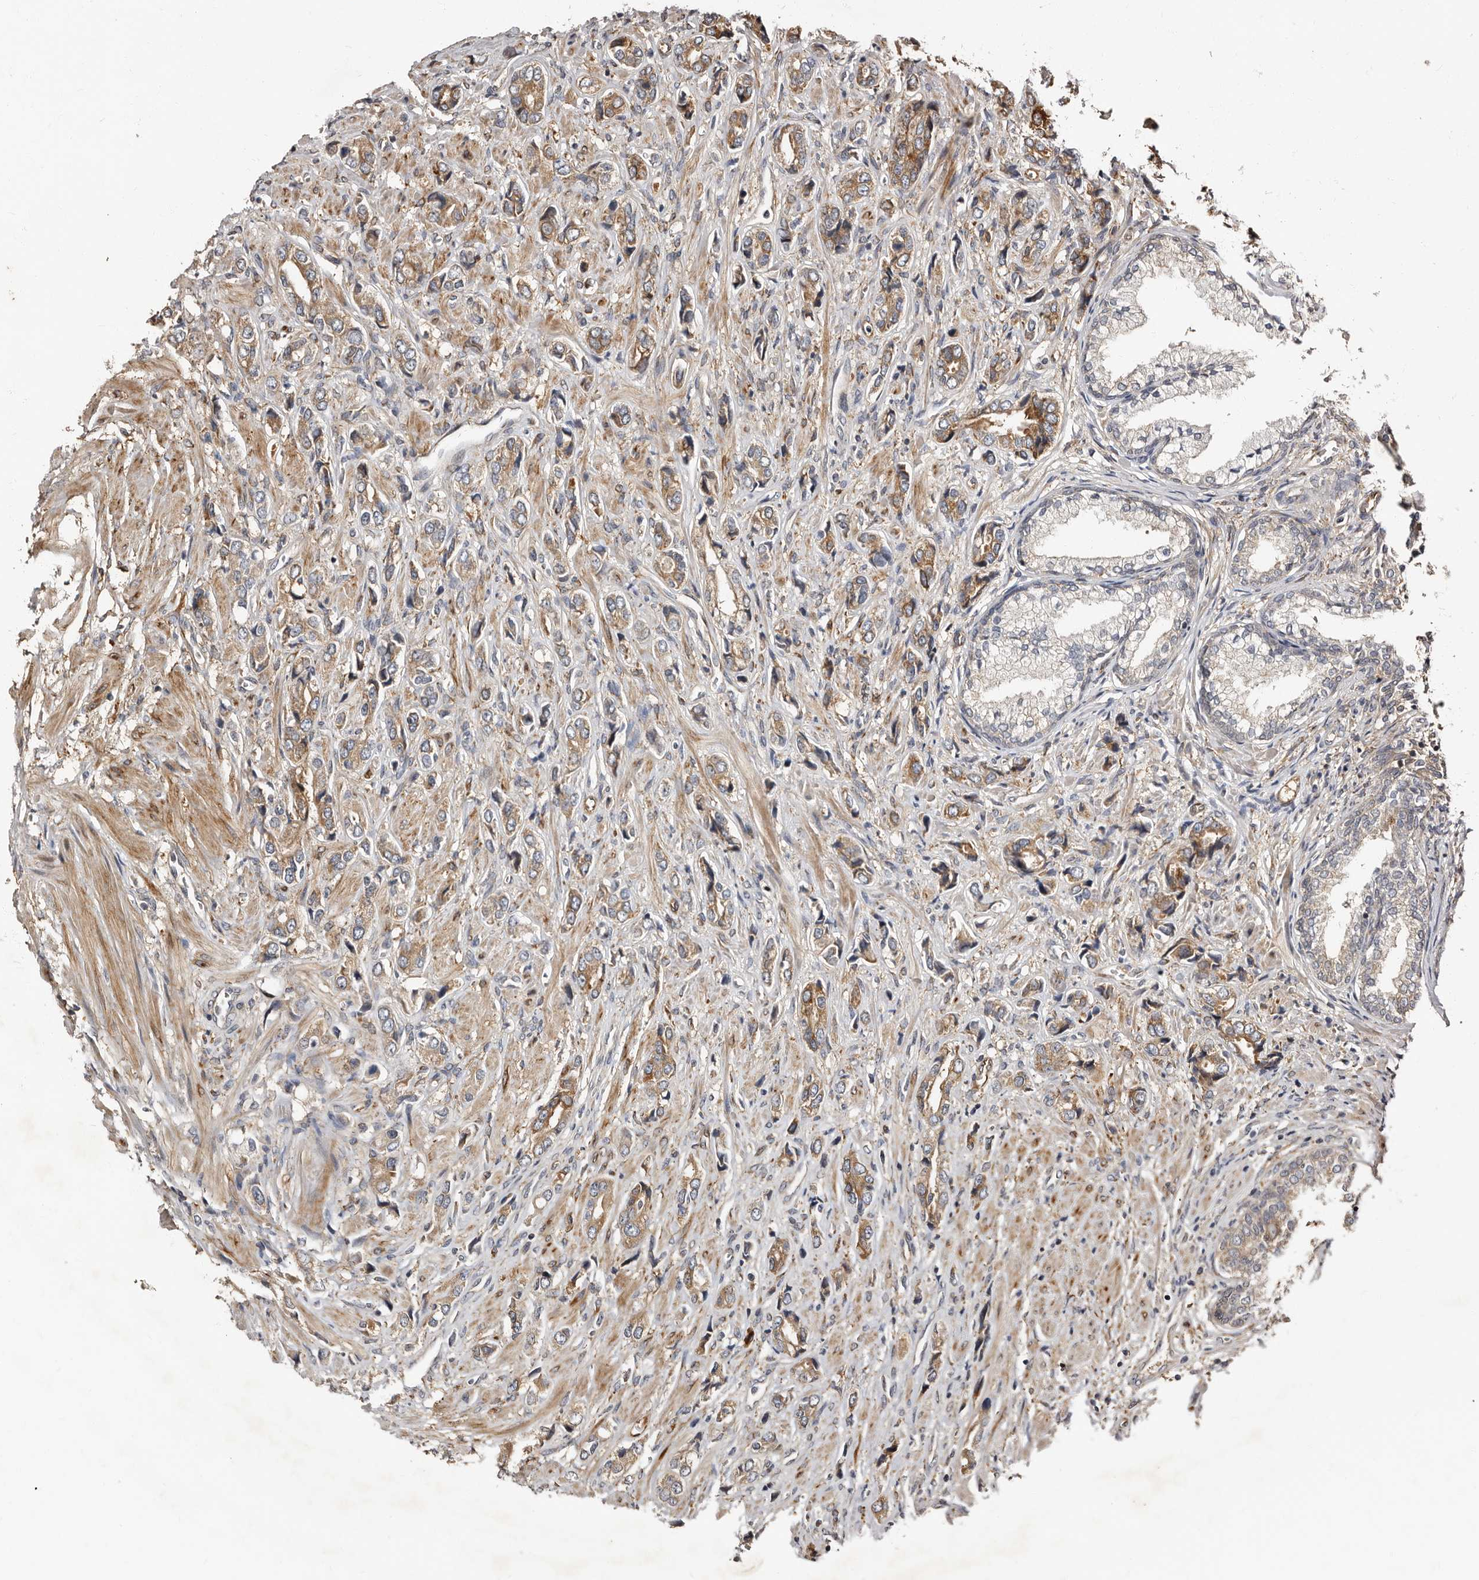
{"staining": {"intensity": "moderate", "quantity": ">75%", "location": "cytoplasmic/membranous"}, "tissue": "prostate cancer", "cell_type": "Tumor cells", "image_type": "cancer", "snomed": [{"axis": "morphology", "description": "Adenocarcinoma, High grade"}, {"axis": "topography", "description": "Prostate"}], "caption": "Immunohistochemistry of human prostate cancer exhibits medium levels of moderate cytoplasmic/membranous staining in approximately >75% of tumor cells. (DAB (3,3'-diaminobenzidine) IHC with brightfield microscopy, high magnification).", "gene": "TBC1D22B", "patient": {"sex": "male", "age": 61}}